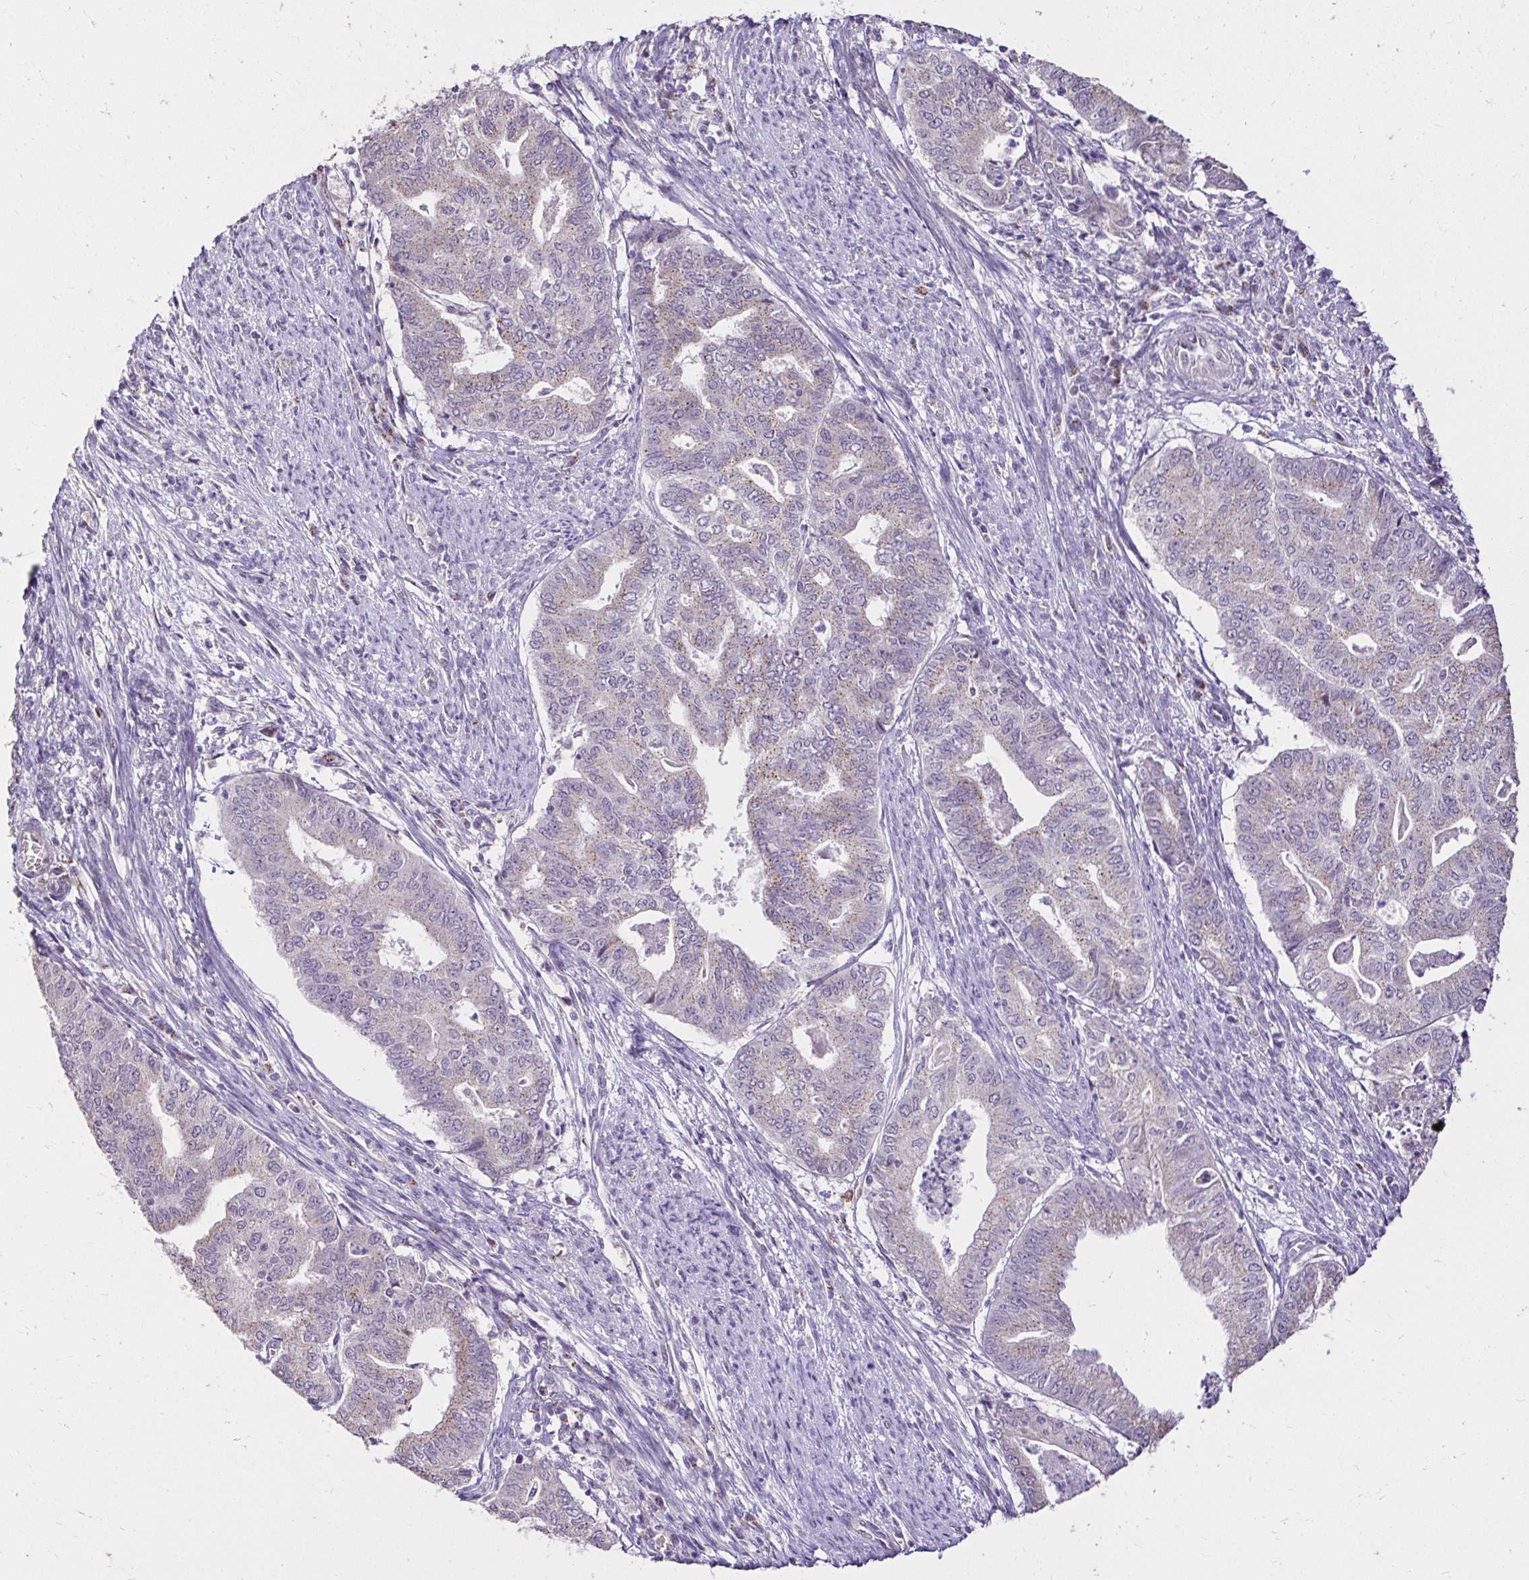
{"staining": {"intensity": "weak", "quantity": "25%-75%", "location": "cytoplasmic/membranous"}, "tissue": "endometrial cancer", "cell_type": "Tumor cells", "image_type": "cancer", "snomed": [{"axis": "morphology", "description": "Adenocarcinoma, NOS"}, {"axis": "topography", "description": "Endometrium"}], "caption": "Protein staining of endometrial cancer (adenocarcinoma) tissue displays weak cytoplasmic/membranous staining in approximately 25%-75% of tumor cells.", "gene": "KIAA1210", "patient": {"sex": "female", "age": 79}}